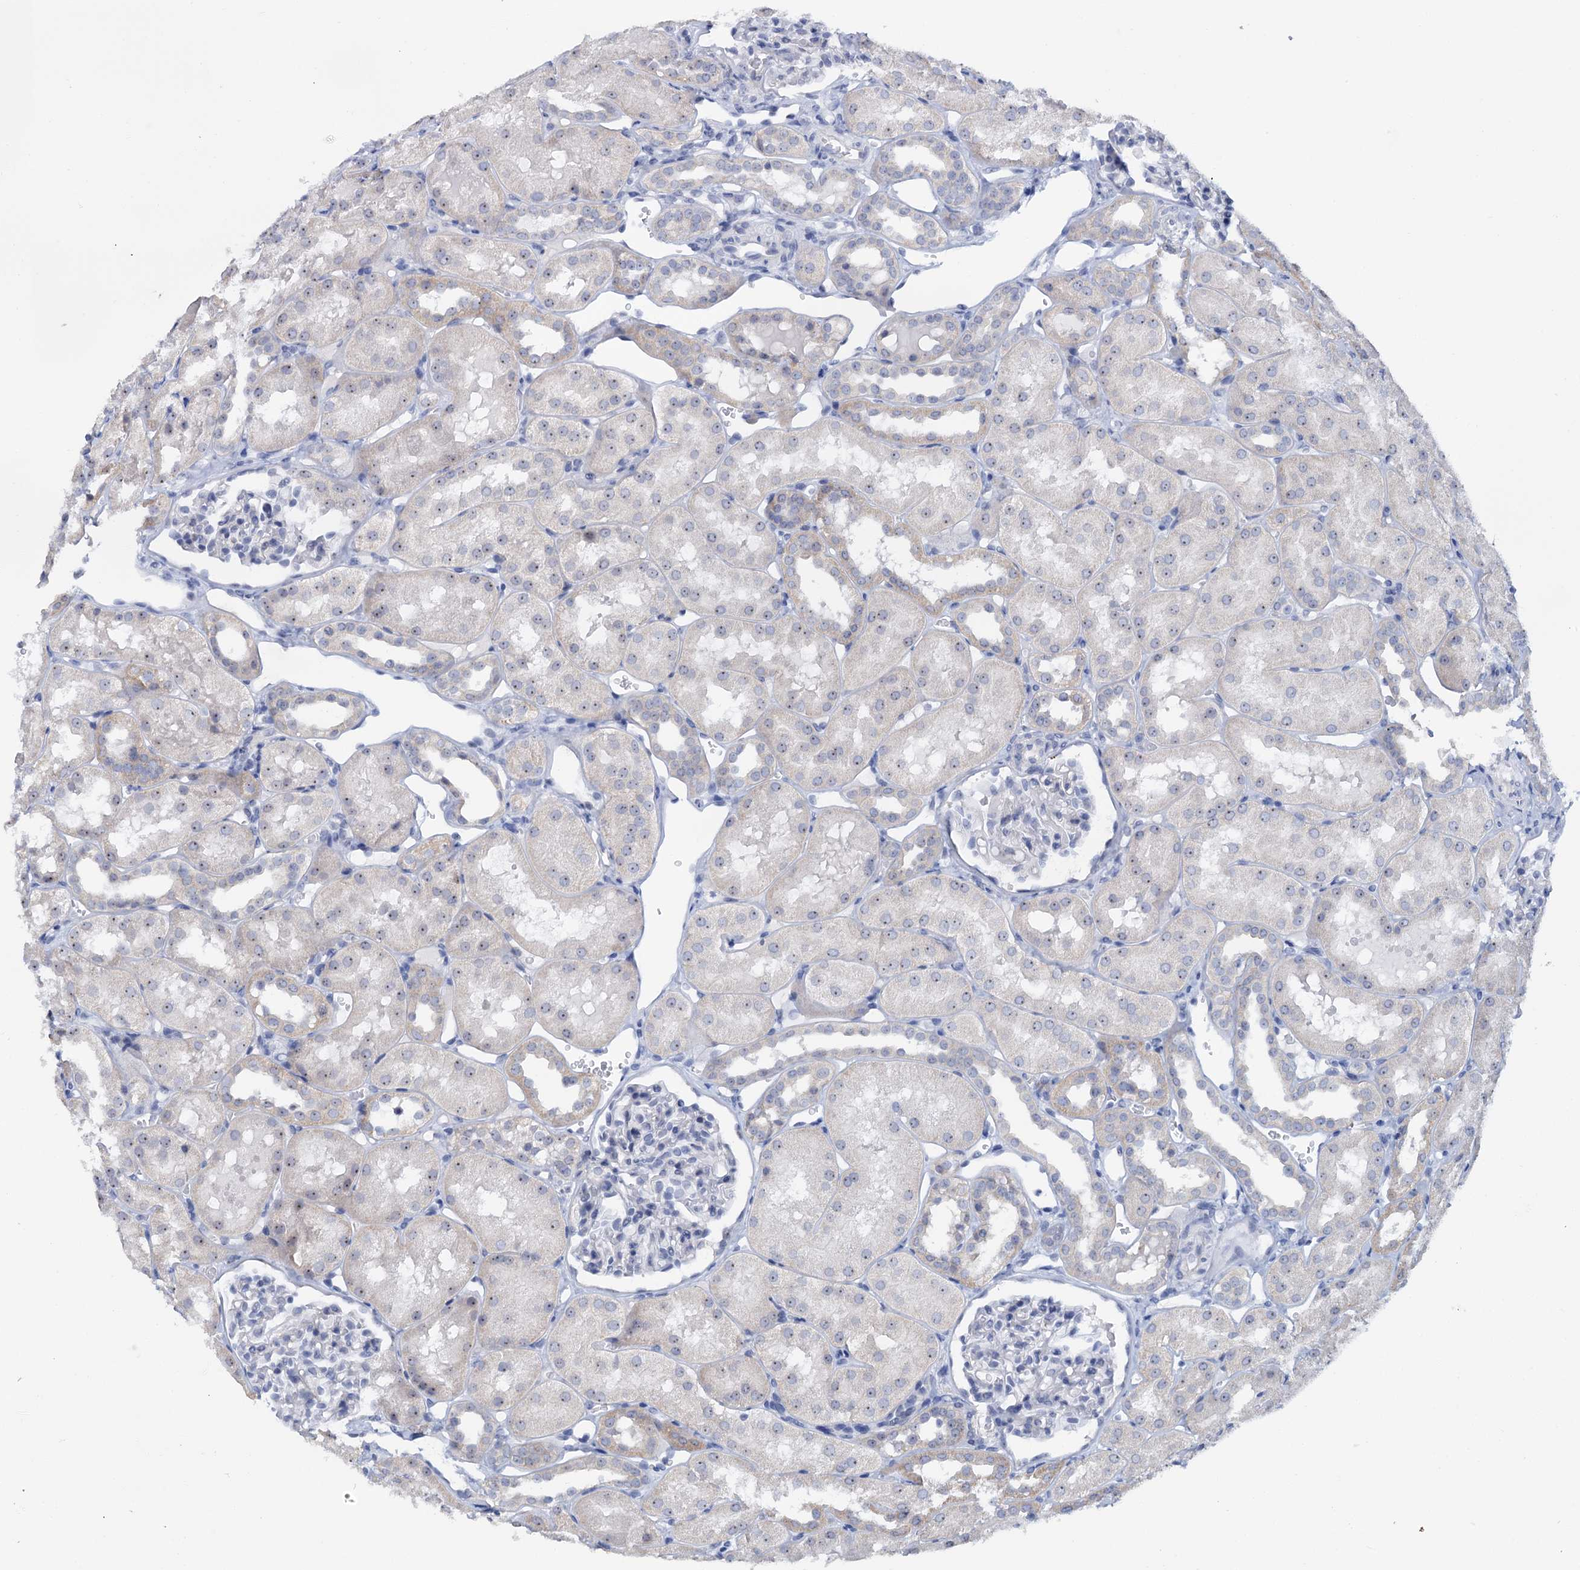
{"staining": {"intensity": "negative", "quantity": "none", "location": "none"}, "tissue": "kidney", "cell_type": "Cells in glomeruli", "image_type": "normal", "snomed": [{"axis": "morphology", "description": "Normal tissue, NOS"}, {"axis": "topography", "description": "Kidney"}, {"axis": "topography", "description": "Urinary bladder"}], "caption": "High magnification brightfield microscopy of normal kidney stained with DAB (brown) and counterstained with hematoxylin (blue): cells in glomeruli show no significant expression. (DAB (3,3'-diaminobenzidine) immunohistochemistry with hematoxylin counter stain).", "gene": "C2CD3", "patient": {"sex": "male", "age": 16}}